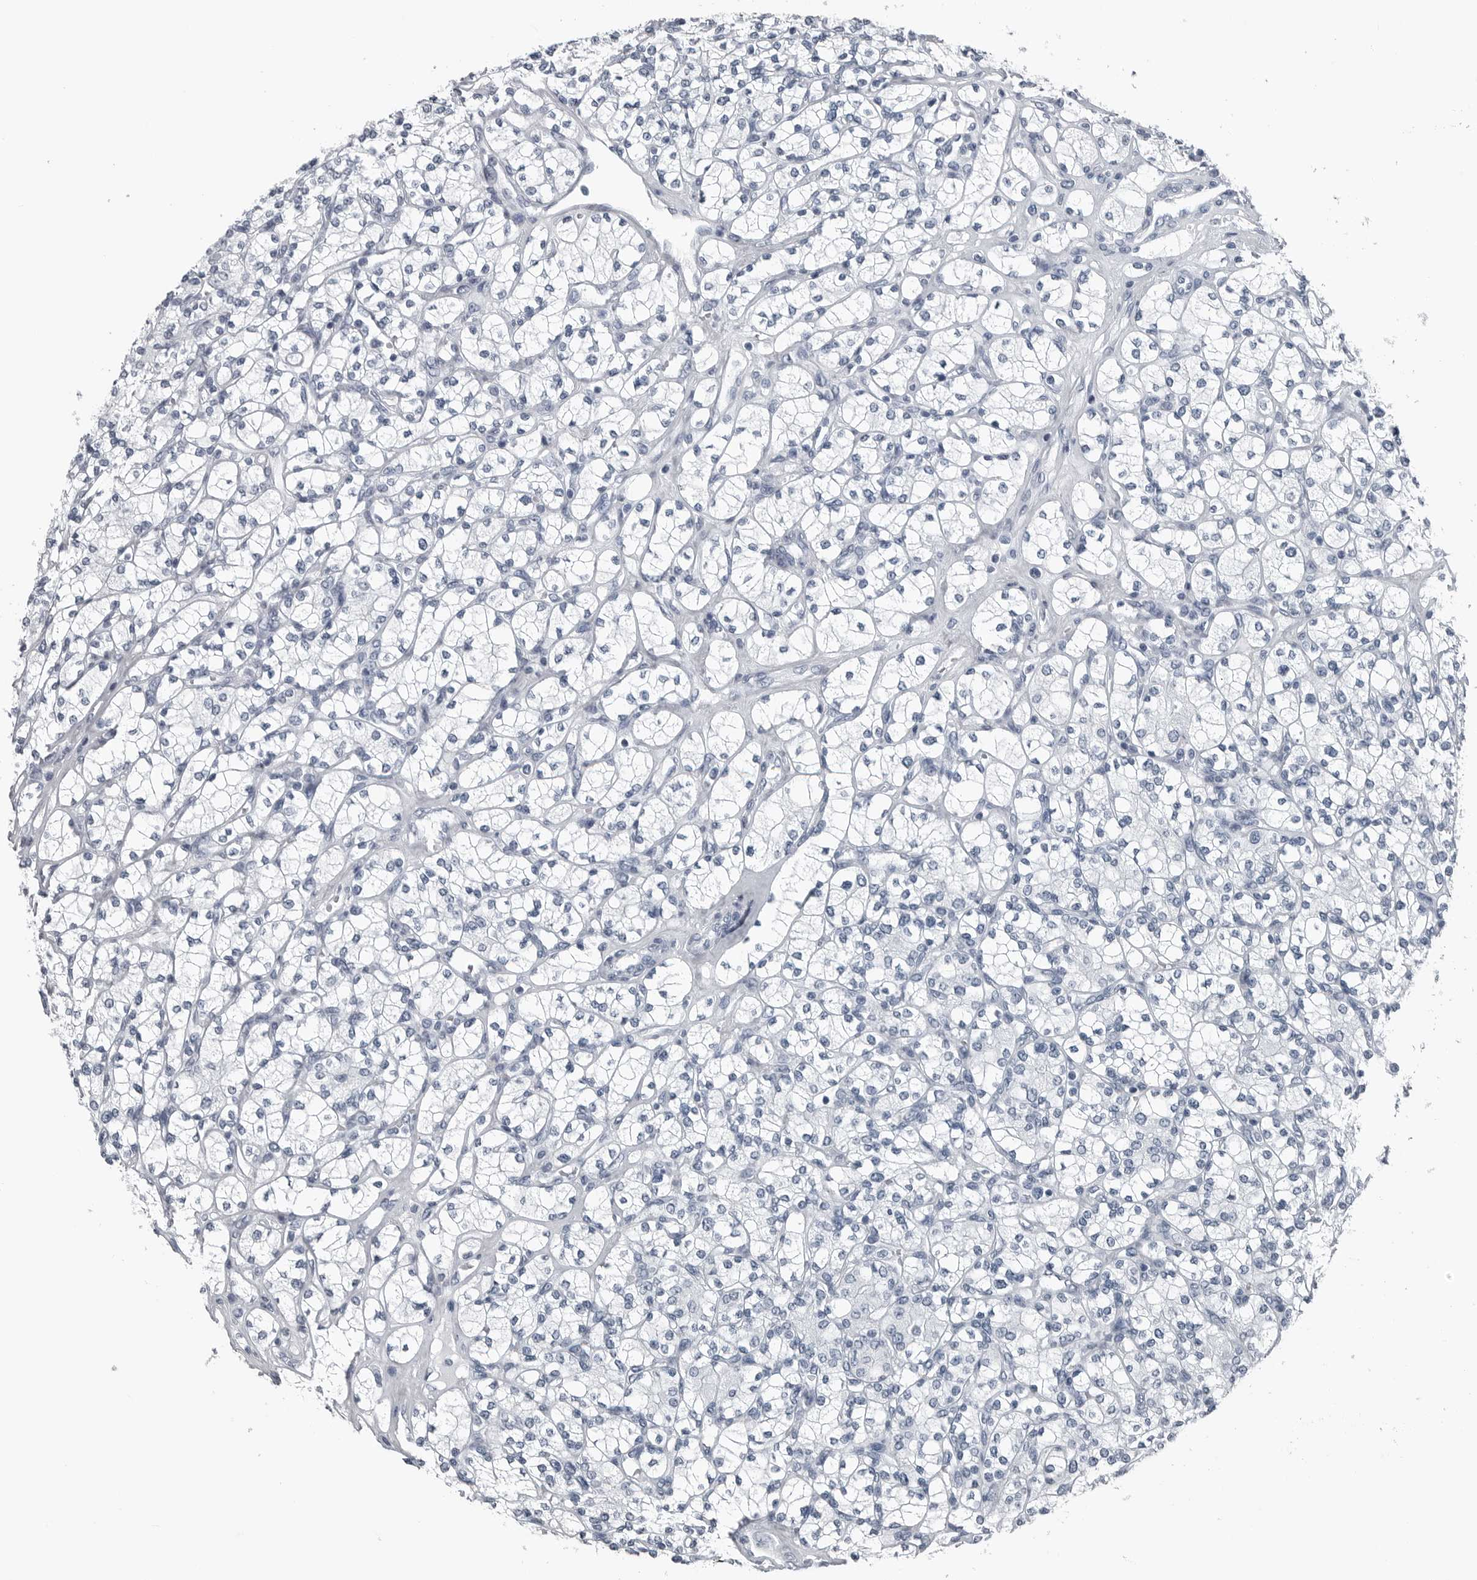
{"staining": {"intensity": "negative", "quantity": "none", "location": "none"}, "tissue": "renal cancer", "cell_type": "Tumor cells", "image_type": "cancer", "snomed": [{"axis": "morphology", "description": "Adenocarcinoma, NOS"}, {"axis": "topography", "description": "Kidney"}], "caption": "Immunohistochemical staining of renal cancer reveals no significant expression in tumor cells.", "gene": "SPINK1", "patient": {"sex": "male", "age": 77}}